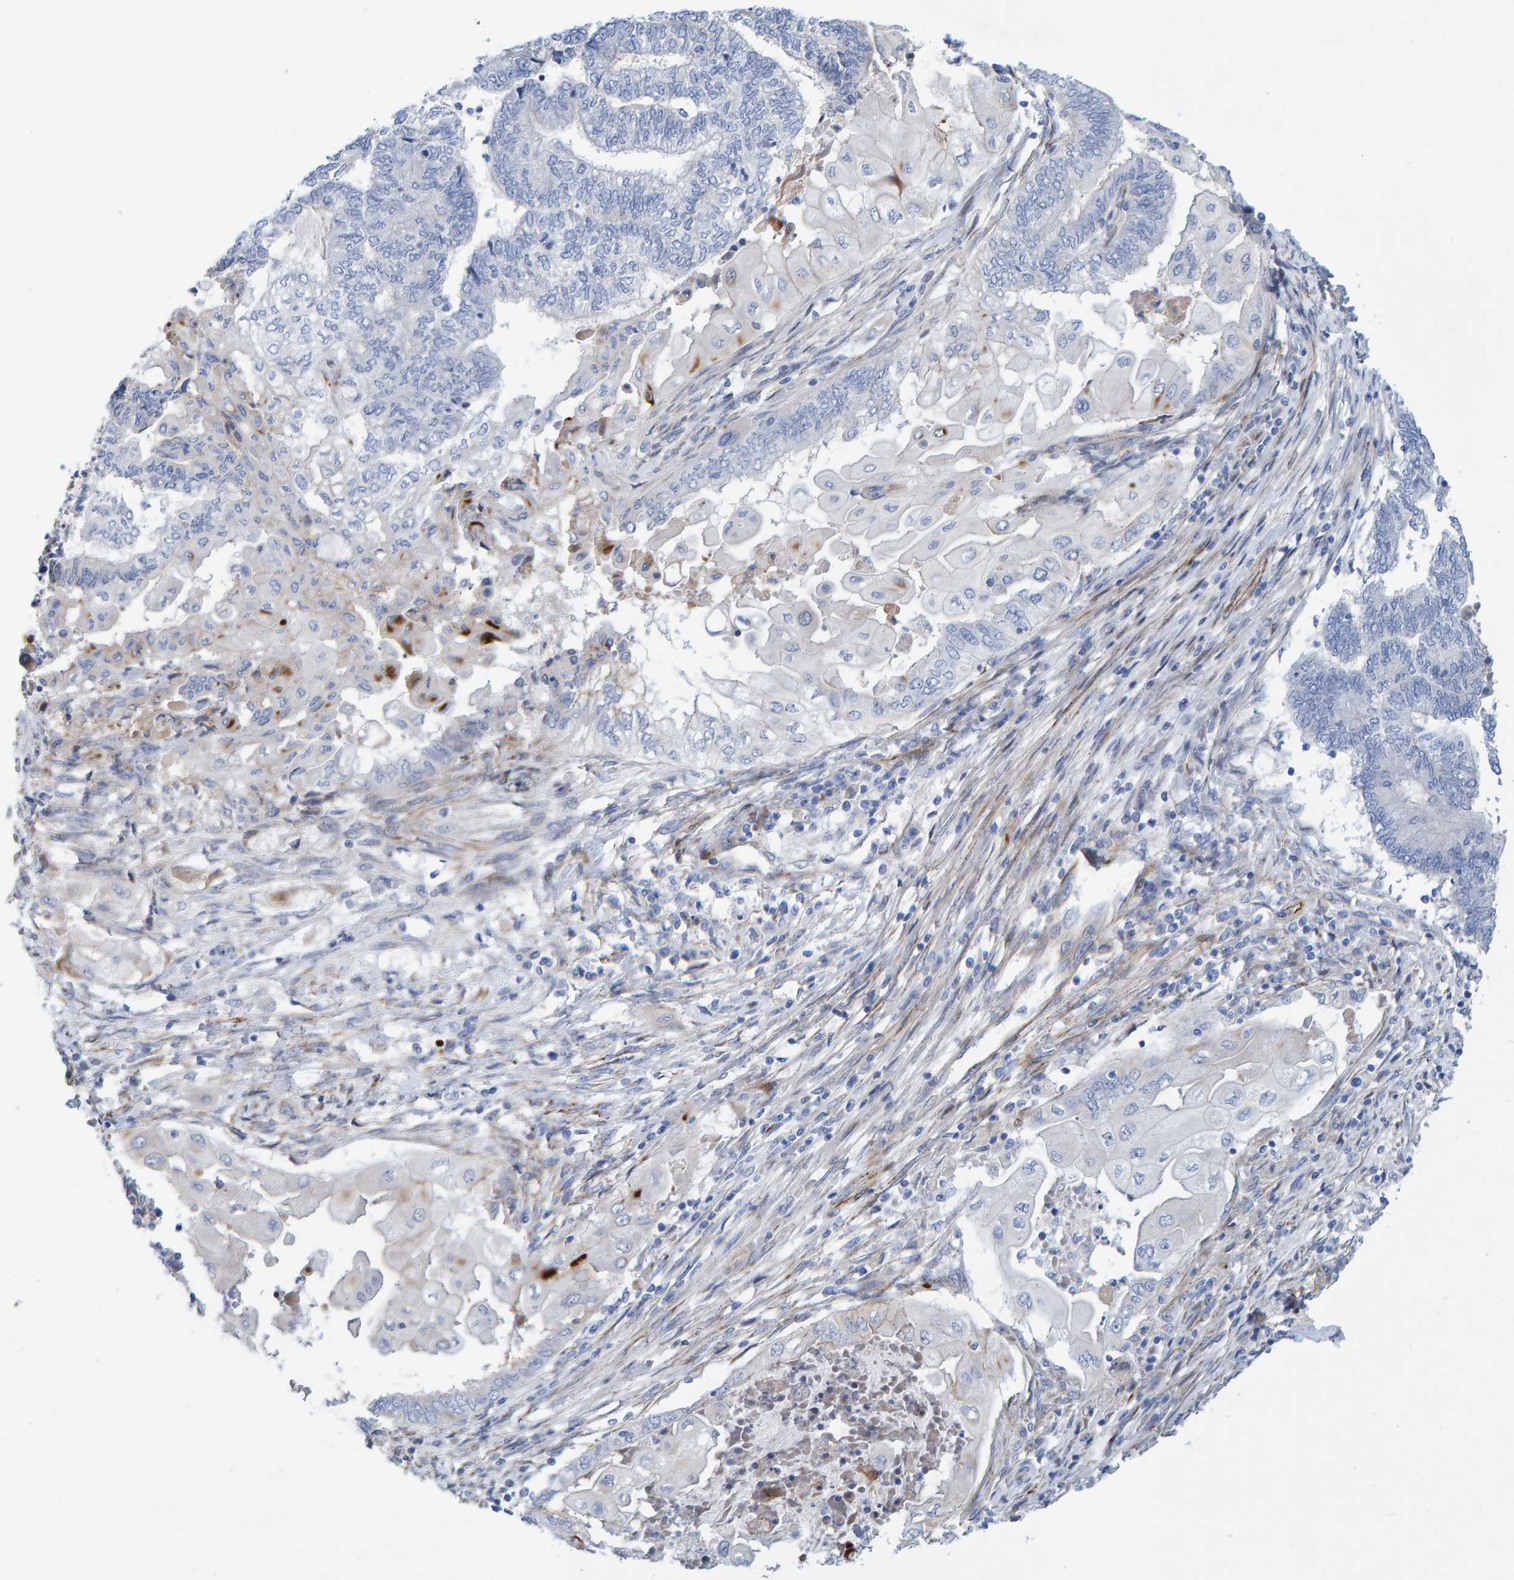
{"staining": {"intensity": "negative", "quantity": "none", "location": "none"}, "tissue": "endometrial cancer", "cell_type": "Tumor cells", "image_type": "cancer", "snomed": [{"axis": "morphology", "description": "Adenocarcinoma, NOS"}, {"axis": "topography", "description": "Uterus"}, {"axis": "topography", "description": "Endometrium"}], "caption": "A high-resolution image shows immunohistochemistry staining of endometrial cancer (adenocarcinoma), which demonstrates no significant staining in tumor cells. (DAB (3,3'-diaminobenzidine) immunohistochemistry (IHC) with hematoxylin counter stain).", "gene": "POLG2", "patient": {"sex": "female", "age": 70}}